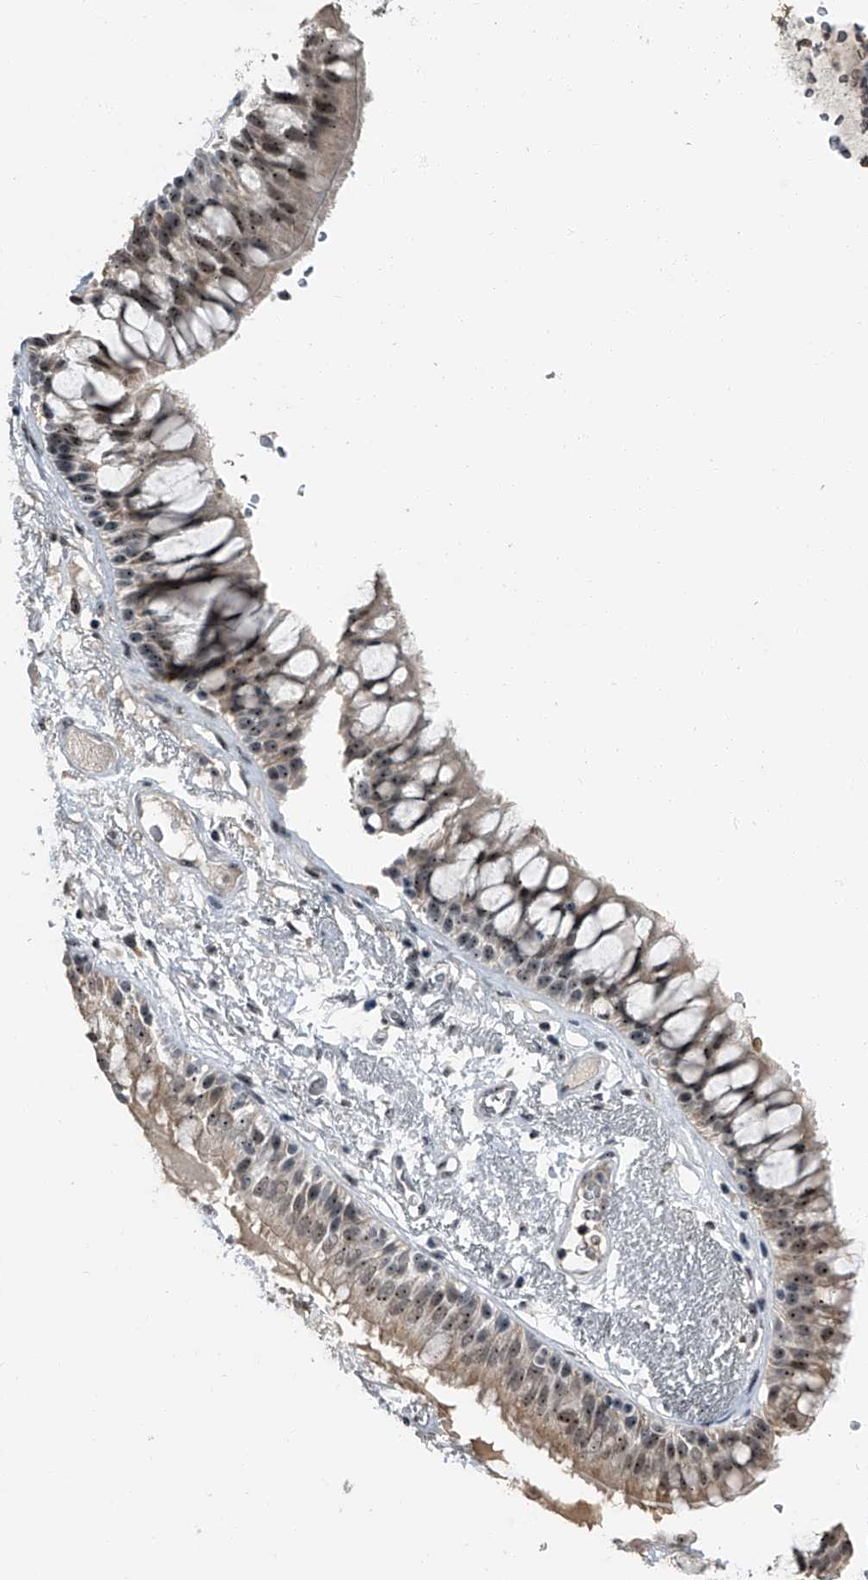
{"staining": {"intensity": "moderate", "quantity": ">75%", "location": "cytoplasmic/membranous,nuclear"}, "tissue": "bronchus", "cell_type": "Respiratory epithelial cells", "image_type": "normal", "snomed": [{"axis": "morphology", "description": "Normal tissue, NOS"}, {"axis": "morphology", "description": "Squamous cell carcinoma, NOS"}, {"axis": "topography", "description": "Lymph node"}, {"axis": "topography", "description": "Bronchus"}, {"axis": "topography", "description": "Lung"}], "caption": "Moderate cytoplasmic/membranous,nuclear expression is present in about >75% of respiratory epithelial cells in benign bronchus.", "gene": "TCOF1", "patient": {"sex": "male", "age": 66}}